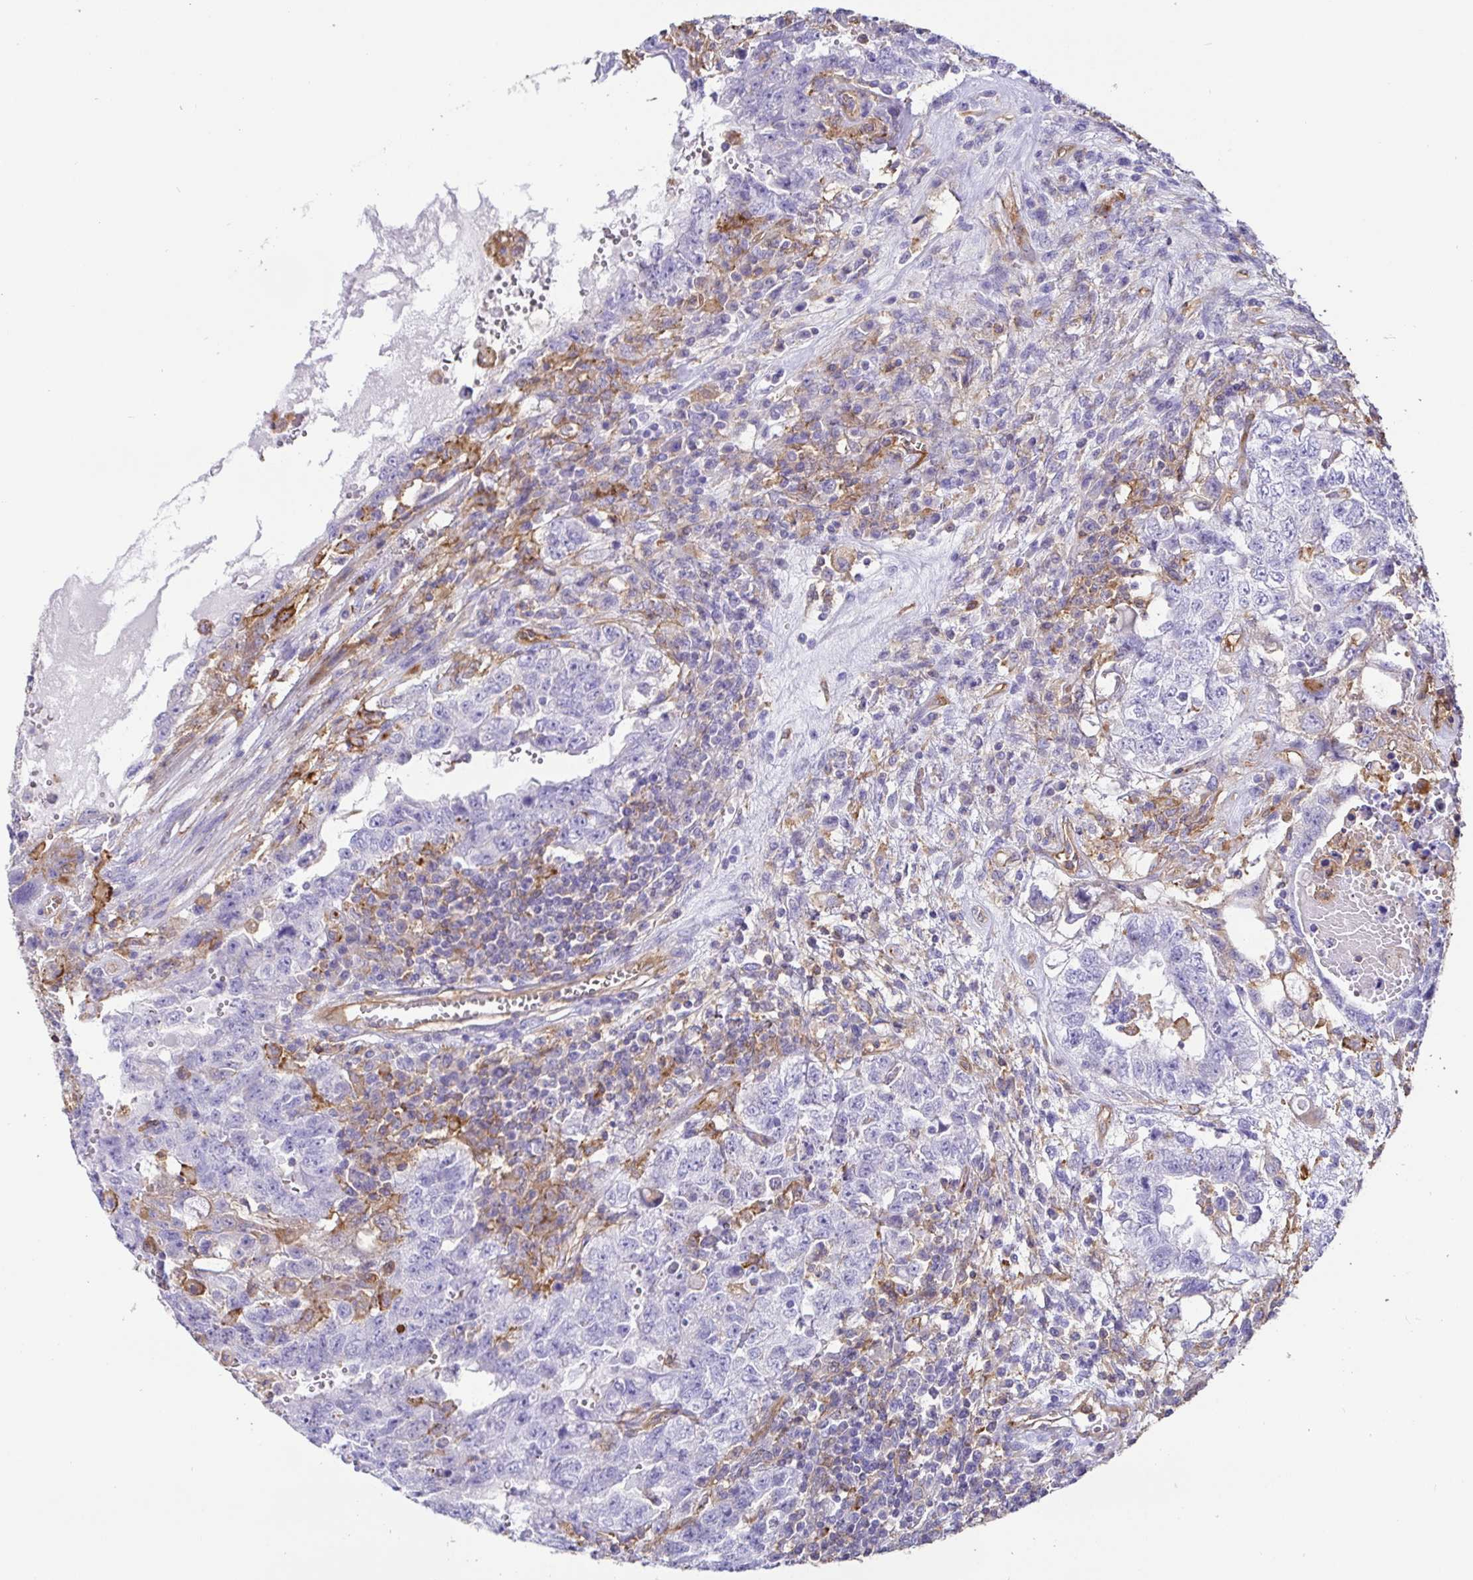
{"staining": {"intensity": "negative", "quantity": "none", "location": "none"}, "tissue": "testis cancer", "cell_type": "Tumor cells", "image_type": "cancer", "snomed": [{"axis": "morphology", "description": "Carcinoma, Embryonal, NOS"}, {"axis": "topography", "description": "Testis"}], "caption": "DAB immunohistochemical staining of testis embryonal carcinoma demonstrates no significant staining in tumor cells.", "gene": "ANXA2", "patient": {"sex": "male", "age": 26}}